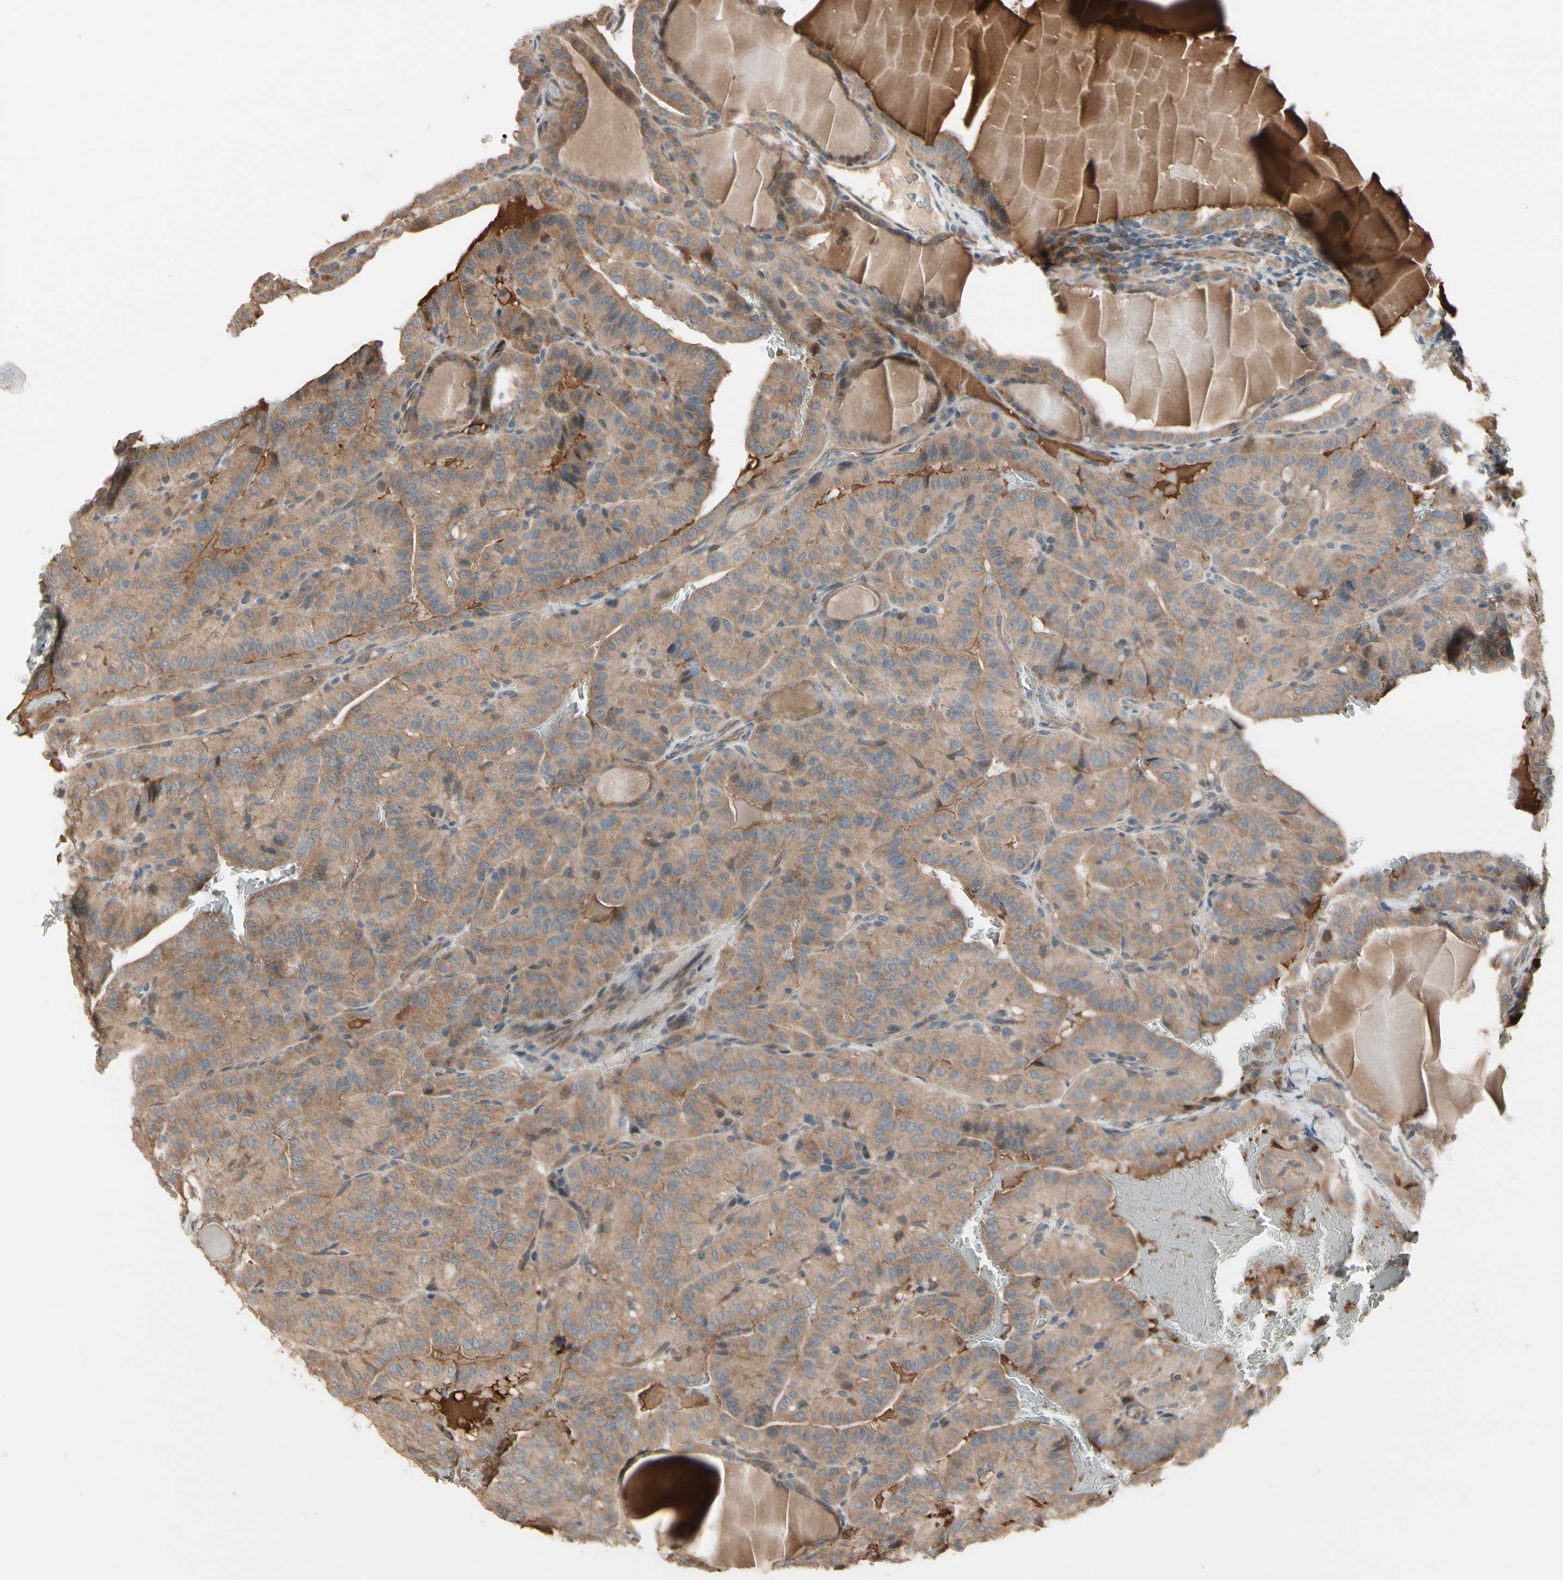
{"staining": {"intensity": "moderate", "quantity": ">75%", "location": "cytoplasmic/membranous"}, "tissue": "thyroid cancer", "cell_type": "Tumor cells", "image_type": "cancer", "snomed": [{"axis": "morphology", "description": "Papillary adenocarcinoma, NOS"}, {"axis": "topography", "description": "Thyroid gland"}], "caption": "This is an image of IHC staining of thyroid papillary adenocarcinoma, which shows moderate staining in the cytoplasmic/membranous of tumor cells.", "gene": "SNX29", "patient": {"sex": "male", "age": 77}}